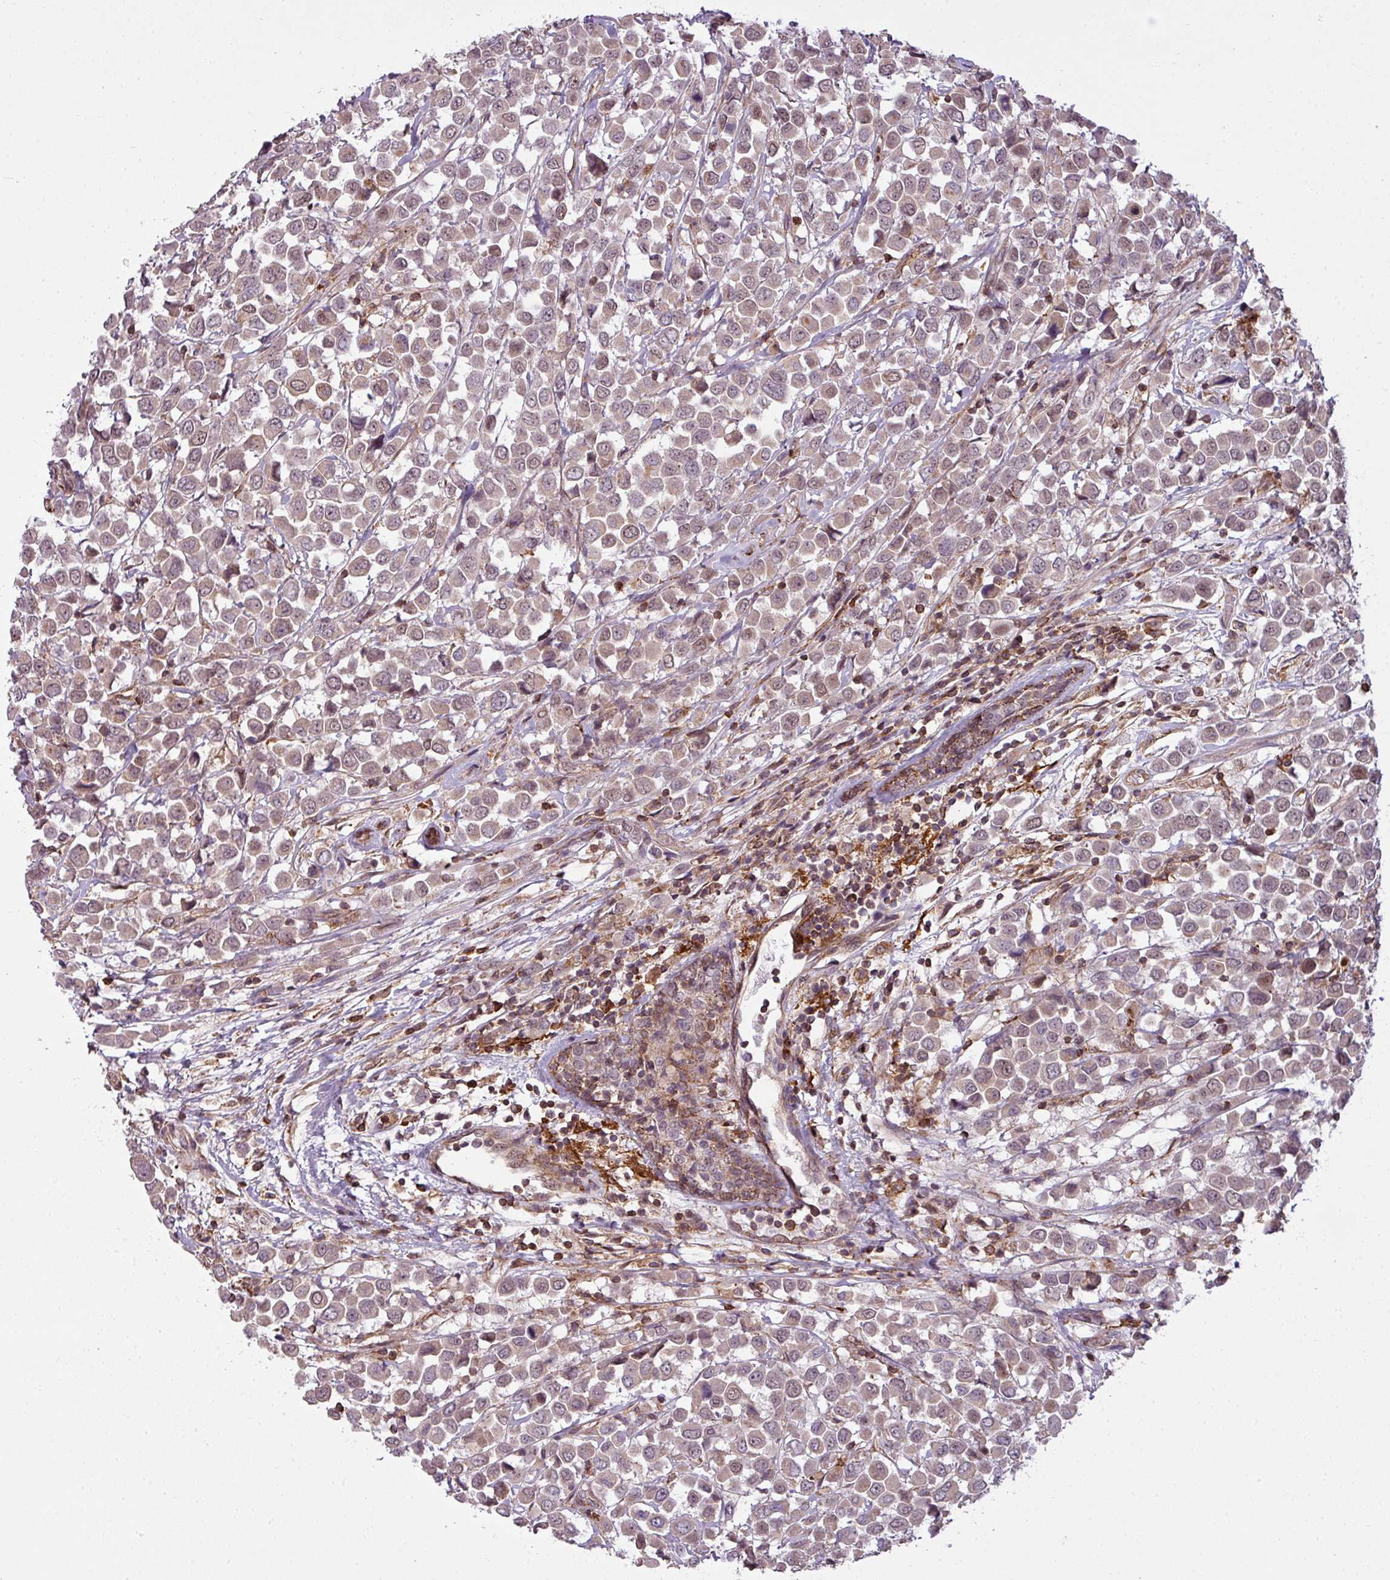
{"staining": {"intensity": "weak", "quantity": "25%-75%", "location": "cytoplasmic/membranous,nuclear"}, "tissue": "breast cancer", "cell_type": "Tumor cells", "image_type": "cancer", "snomed": [{"axis": "morphology", "description": "Duct carcinoma"}, {"axis": "topography", "description": "Breast"}], "caption": "The photomicrograph demonstrates a brown stain indicating the presence of a protein in the cytoplasmic/membranous and nuclear of tumor cells in breast cancer.", "gene": "ZC2HC1C", "patient": {"sex": "female", "age": 61}}